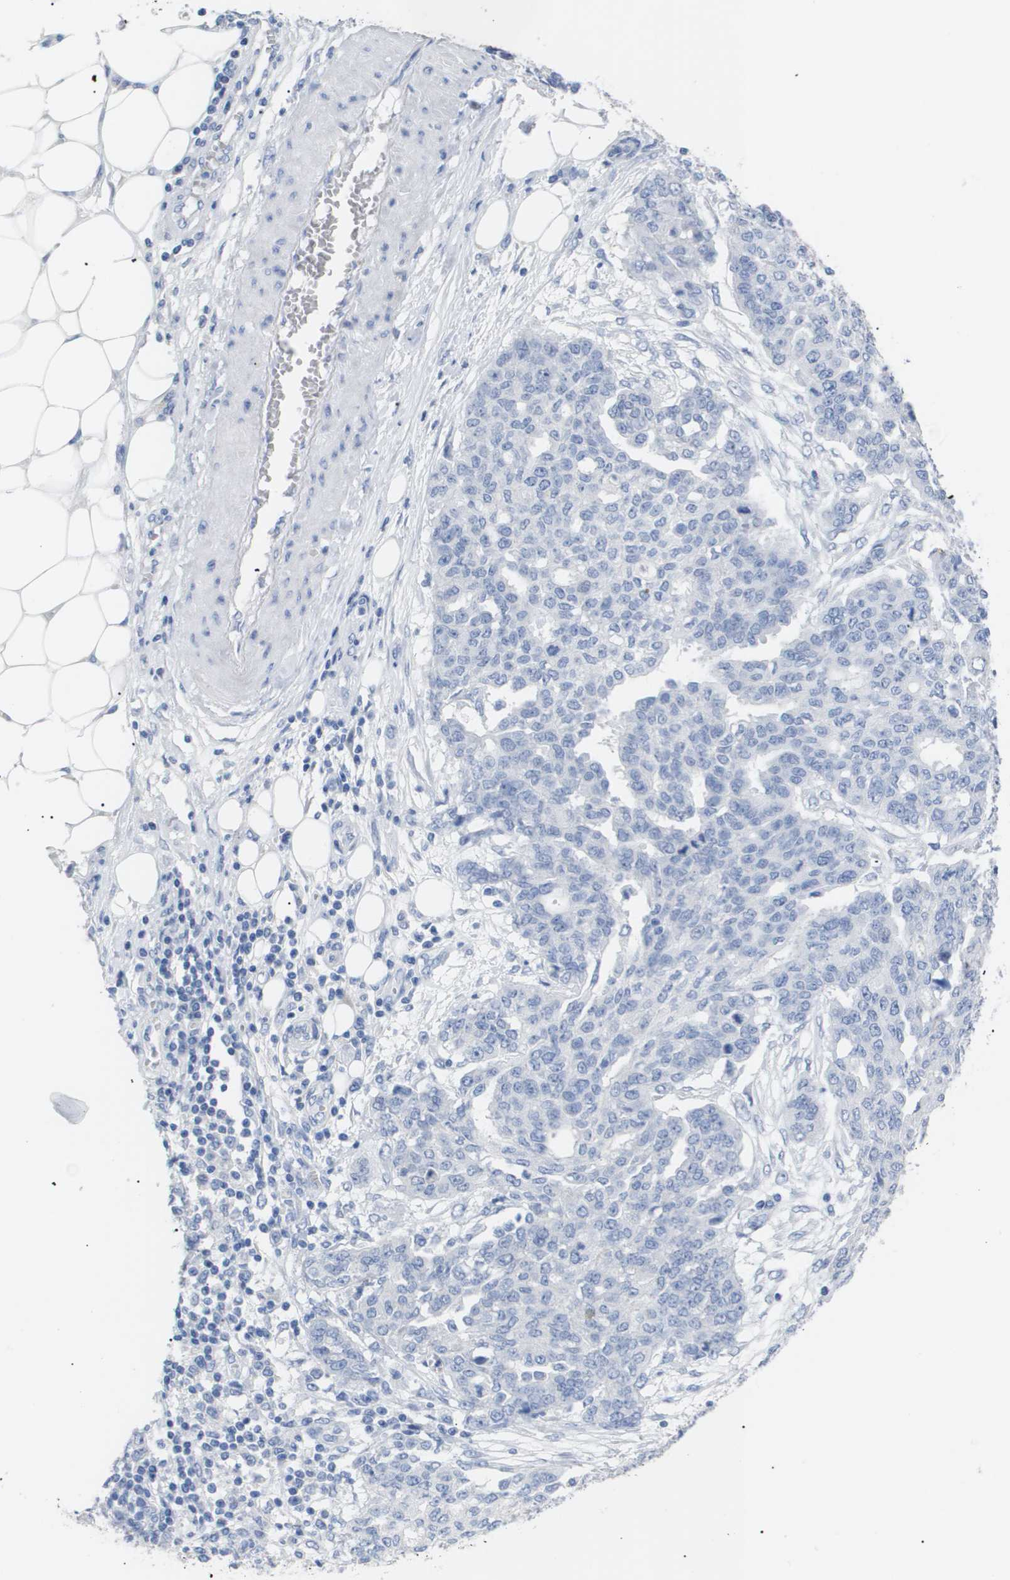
{"staining": {"intensity": "negative", "quantity": "none", "location": "none"}, "tissue": "ovarian cancer", "cell_type": "Tumor cells", "image_type": "cancer", "snomed": [{"axis": "morphology", "description": "Cystadenocarcinoma, serous, NOS"}, {"axis": "topography", "description": "Soft tissue"}, {"axis": "topography", "description": "Ovary"}], "caption": "IHC micrograph of serous cystadenocarcinoma (ovarian) stained for a protein (brown), which demonstrates no expression in tumor cells.", "gene": "CAV3", "patient": {"sex": "female", "age": 57}}